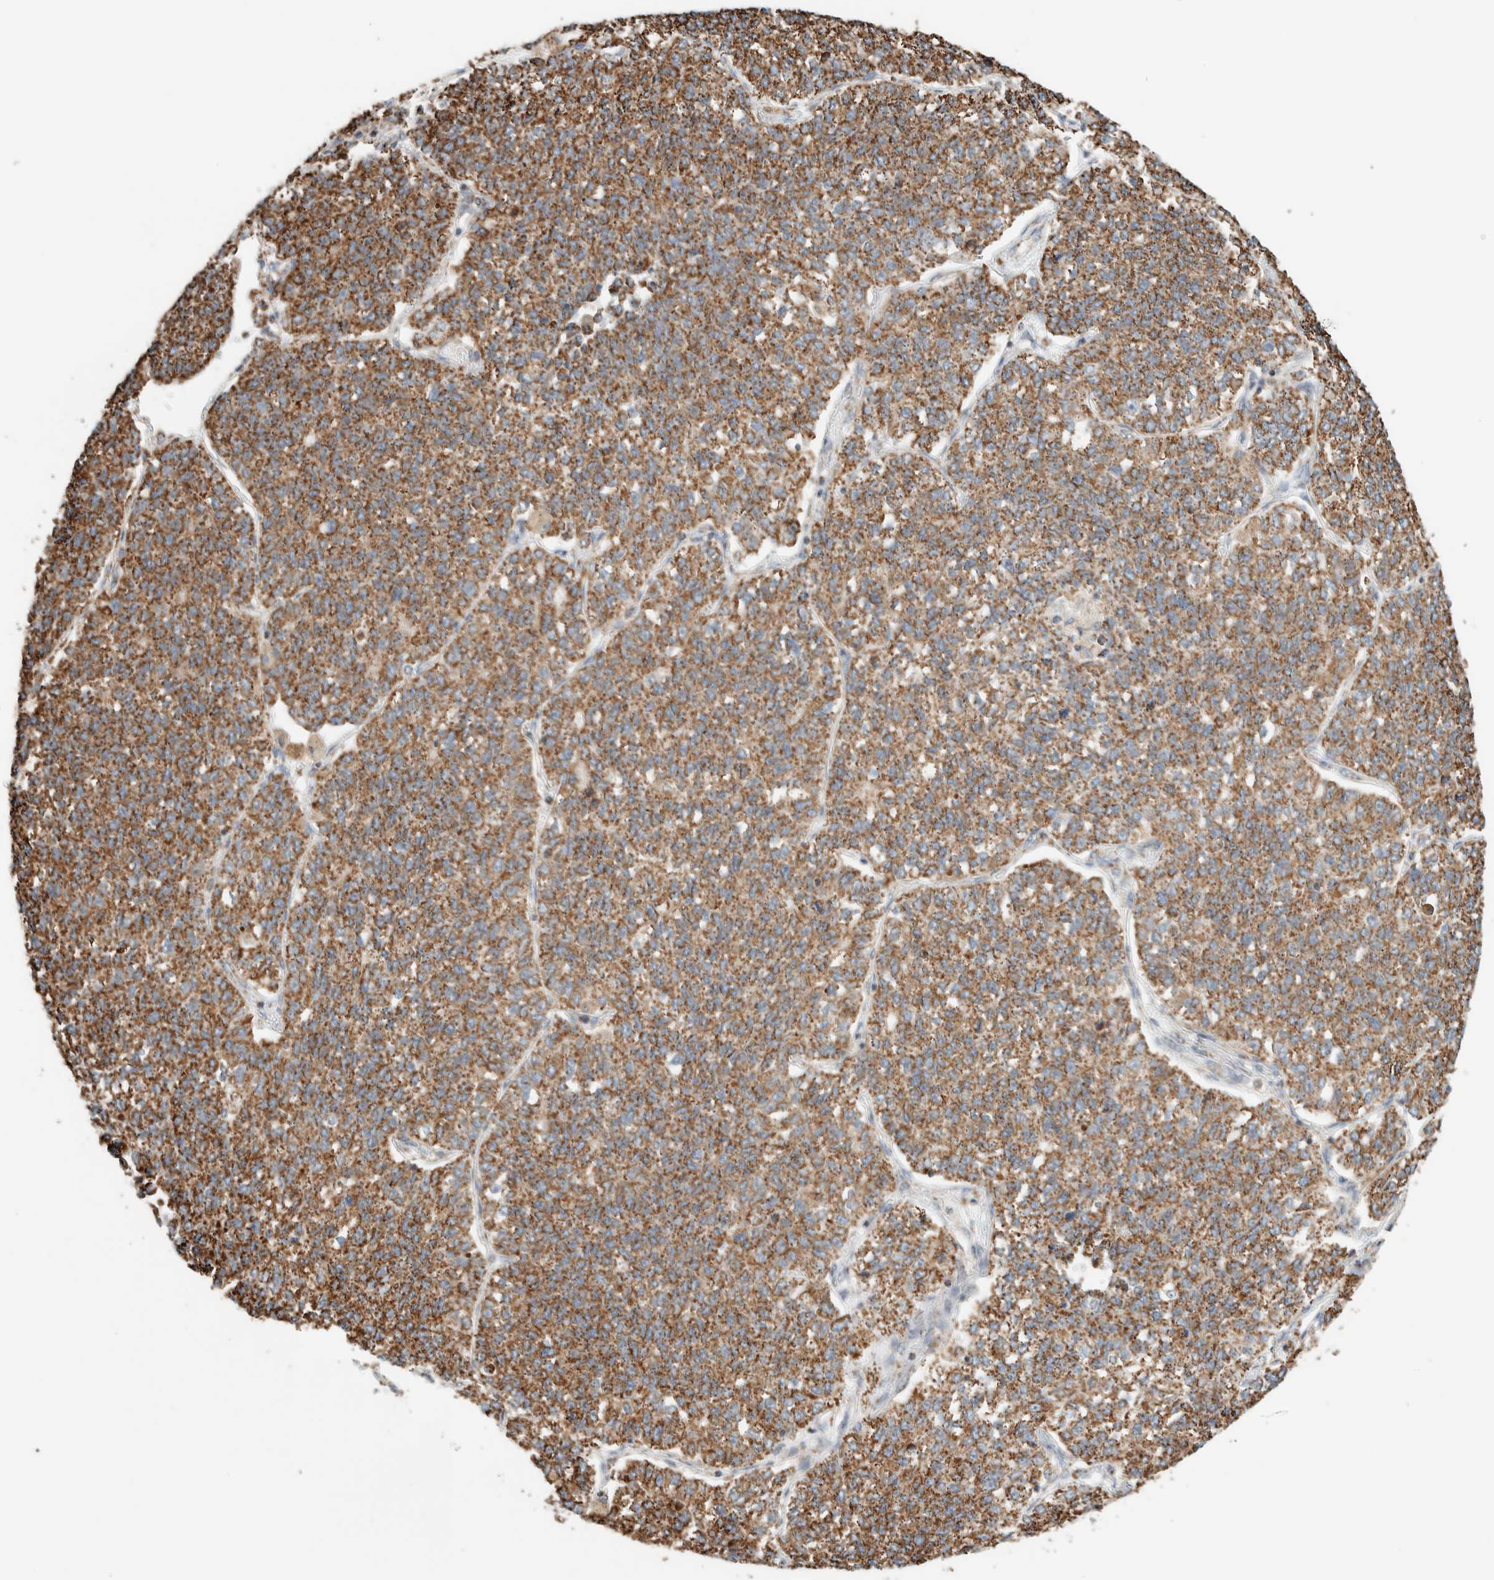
{"staining": {"intensity": "moderate", "quantity": ">75%", "location": "cytoplasmic/membranous"}, "tissue": "lung cancer", "cell_type": "Tumor cells", "image_type": "cancer", "snomed": [{"axis": "morphology", "description": "Adenocarcinoma, NOS"}, {"axis": "topography", "description": "Lung"}], "caption": "Immunohistochemistry (IHC) histopathology image of neoplastic tissue: lung cancer stained using IHC shows medium levels of moderate protein expression localized specifically in the cytoplasmic/membranous of tumor cells, appearing as a cytoplasmic/membranous brown color.", "gene": "ZNF454", "patient": {"sex": "male", "age": 49}}